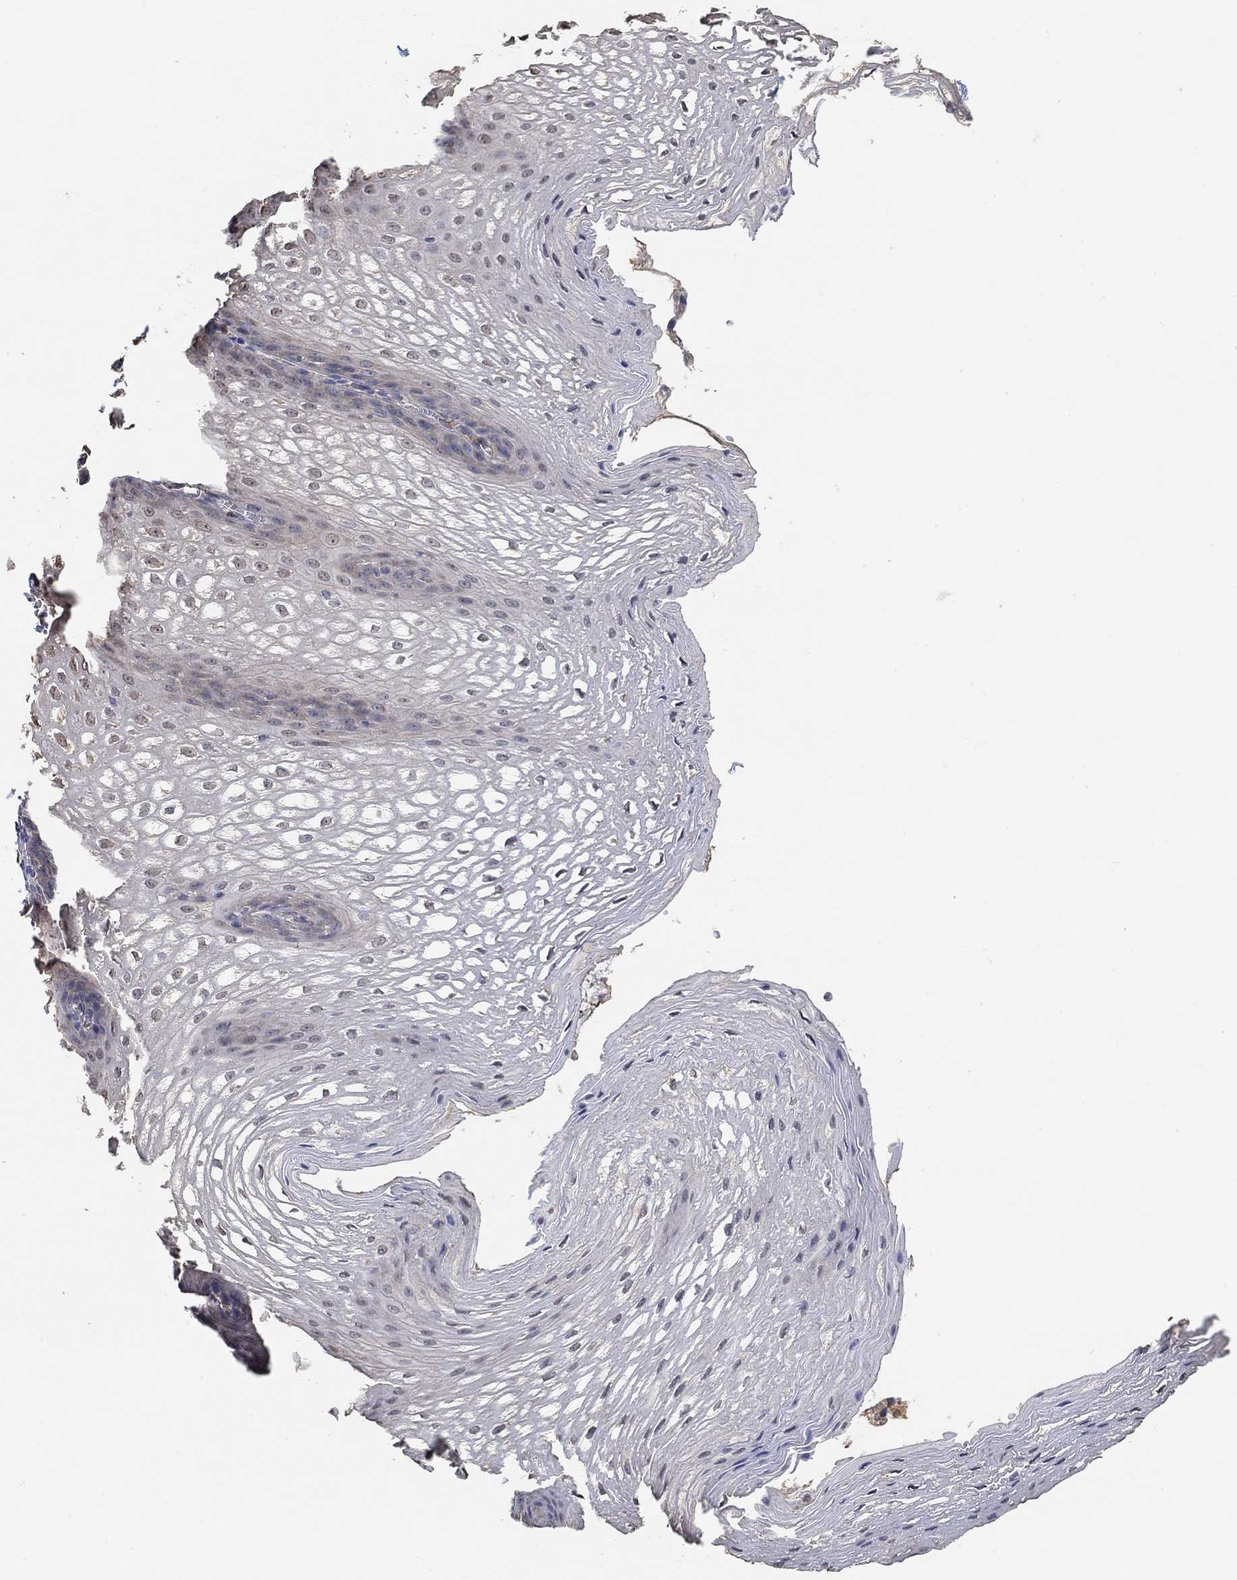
{"staining": {"intensity": "weak", "quantity": "<25%", "location": "cytoplasmic/membranous"}, "tissue": "esophagus", "cell_type": "Squamous epithelial cells", "image_type": "normal", "snomed": [{"axis": "morphology", "description": "Normal tissue, NOS"}, {"axis": "topography", "description": "Esophagus"}], "caption": "An immunohistochemistry (IHC) histopathology image of normal esophagus is shown. There is no staining in squamous epithelial cells of esophagus.", "gene": "SYT16", "patient": {"sex": "male", "age": 72}}